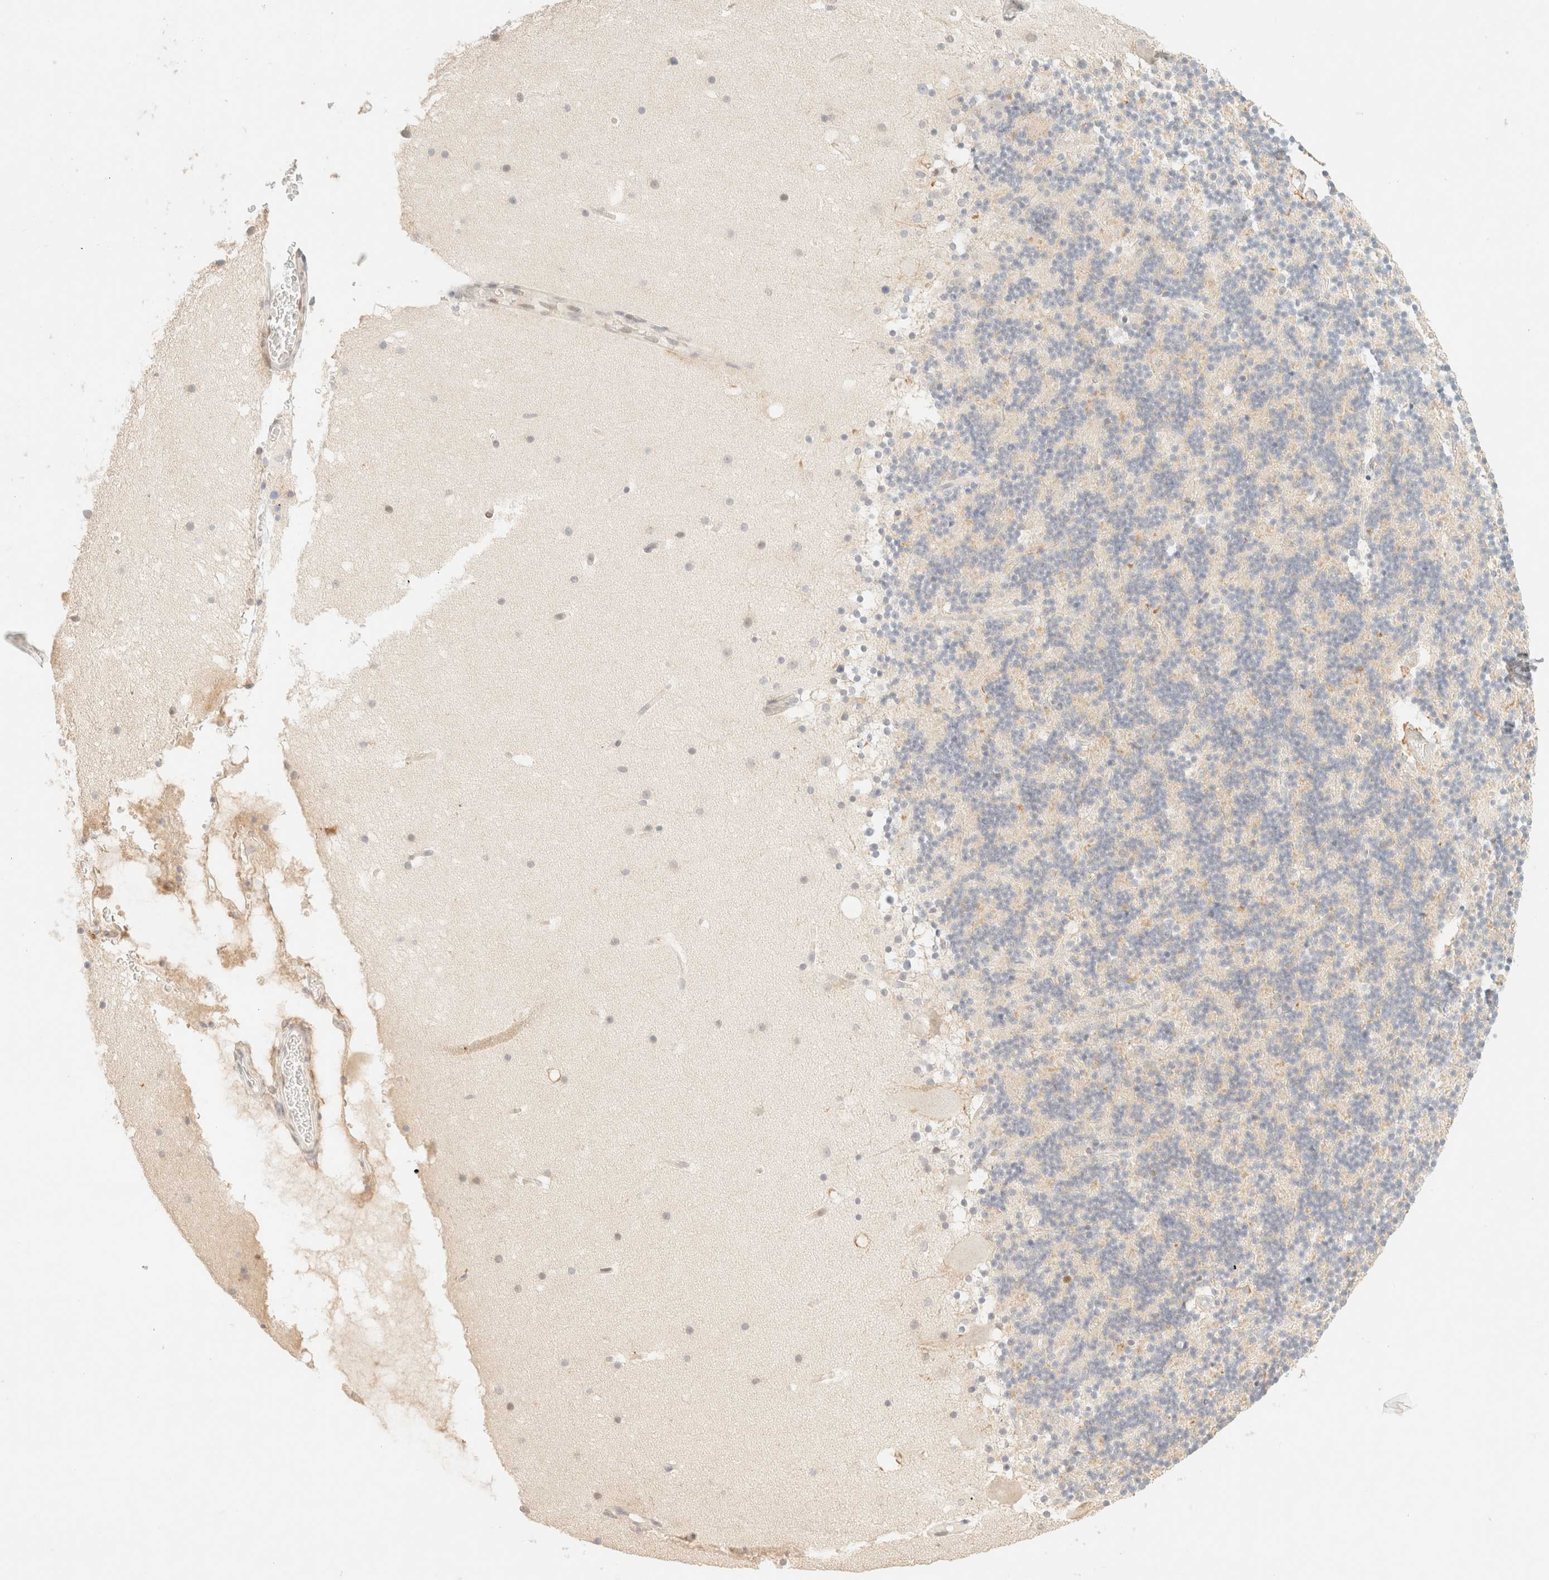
{"staining": {"intensity": "negative", "quantity": "none", "location": "none"}, "tissue": "cerebellum", "cell_type": "Cells in granular layer", "image_type": "normal", "snomed": [{"axis": "morphology", "description": "Normal tissue, NOS"}, {"axis": "topography", "description": "Cerebellum"}], "caption": "The micrograph shows no significant expression in cells in granular layer of cerebellum. (IHC, brightfield microscopy, high magnification).", "gene": "TSR1", "patient": {"sex": "male", "age": 57}}